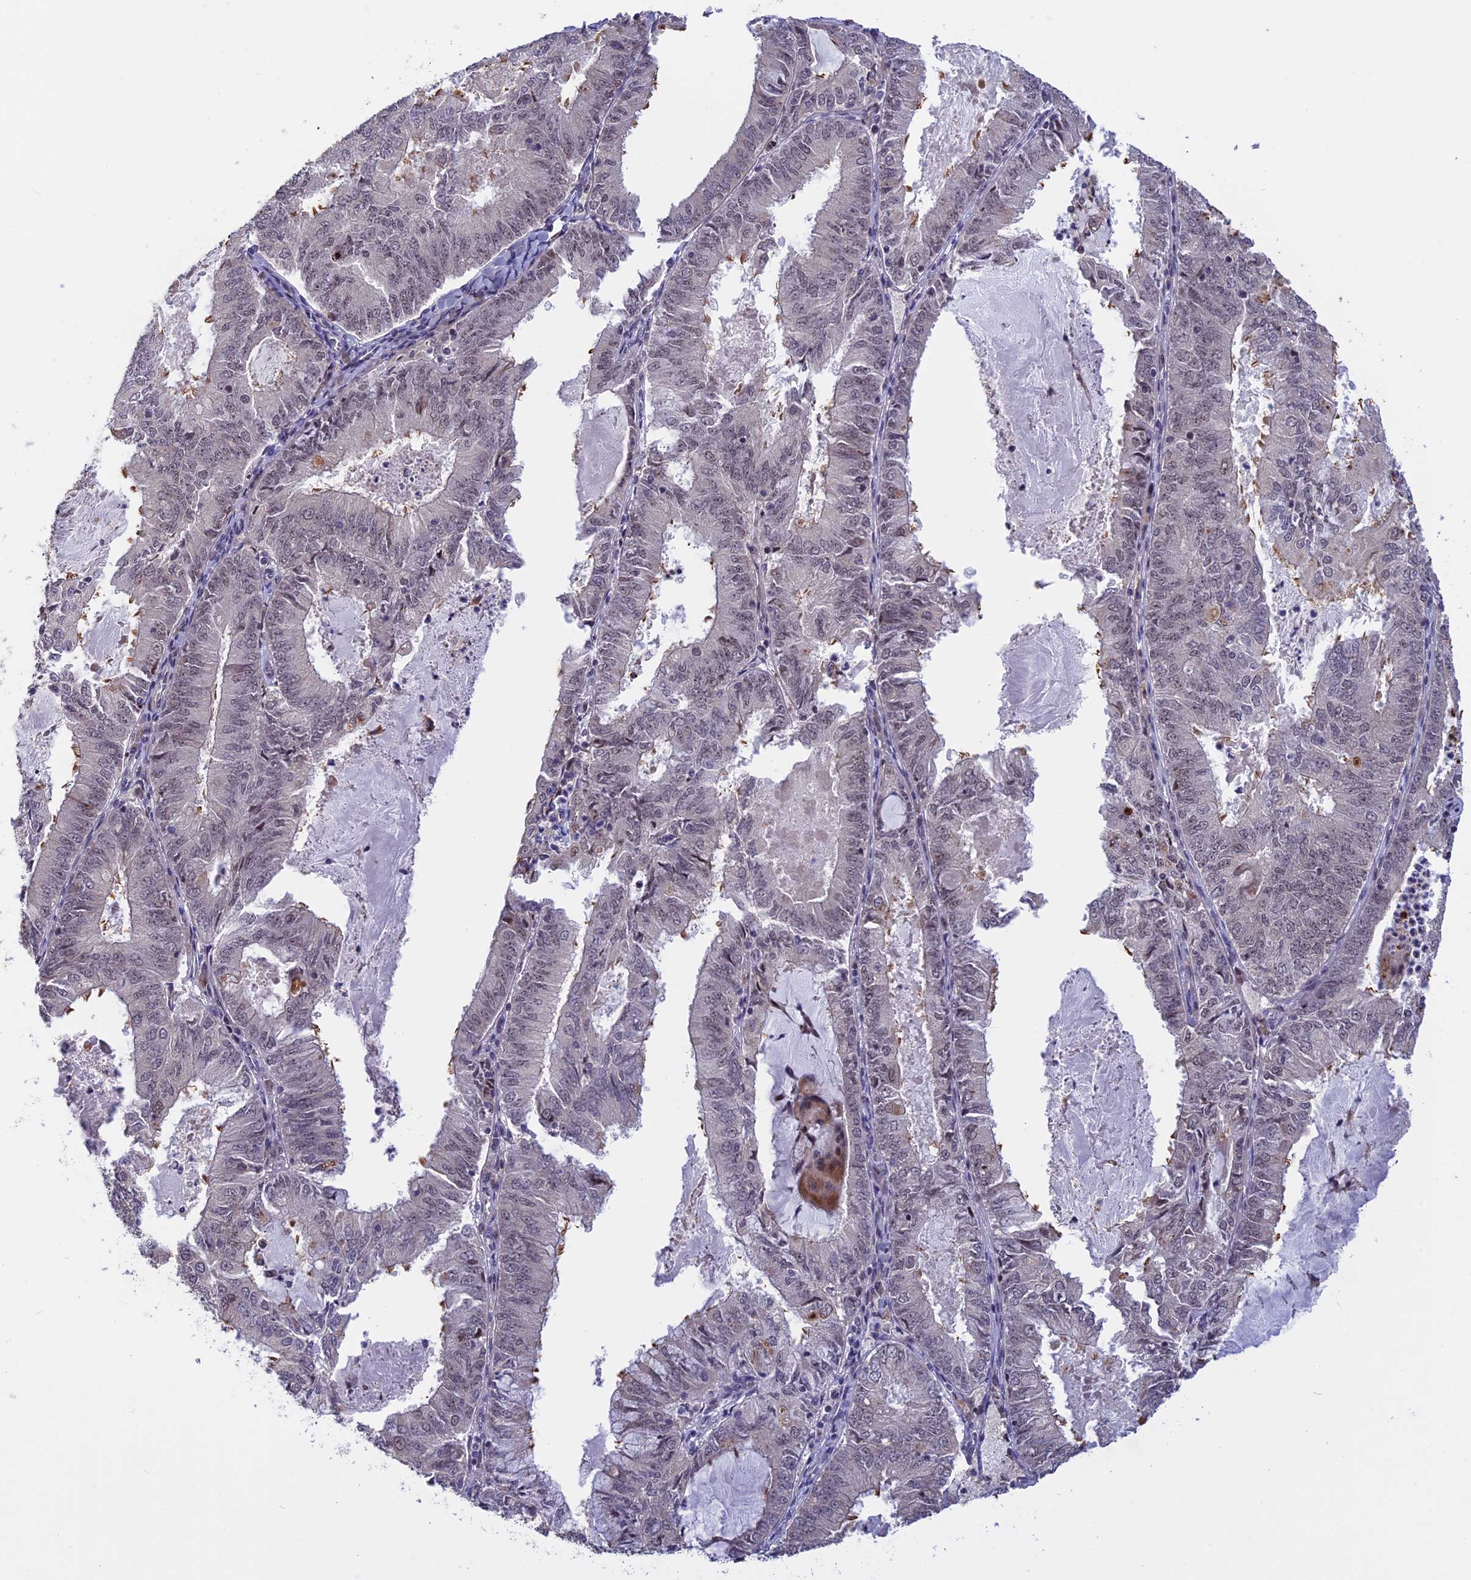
{"staining": {"intensity": "weak", "quantity": "<25%", "location": "nuclear"}, "tissue": "endometrial cancer", "cell_type": "Tumor cells", "image_type": "cancer", "snomed": [{"axis": "morphology", "description": "Adenocarcinoma, NOS"}, {"axis": "topography", "description": "Endometrium"}], "caption": "Tumor cells are negative for protein expression in human endometrial cancer (adenocarcinoma).", "gene": "POLR2C", "patient": {"sex": "female", "age": 57}}